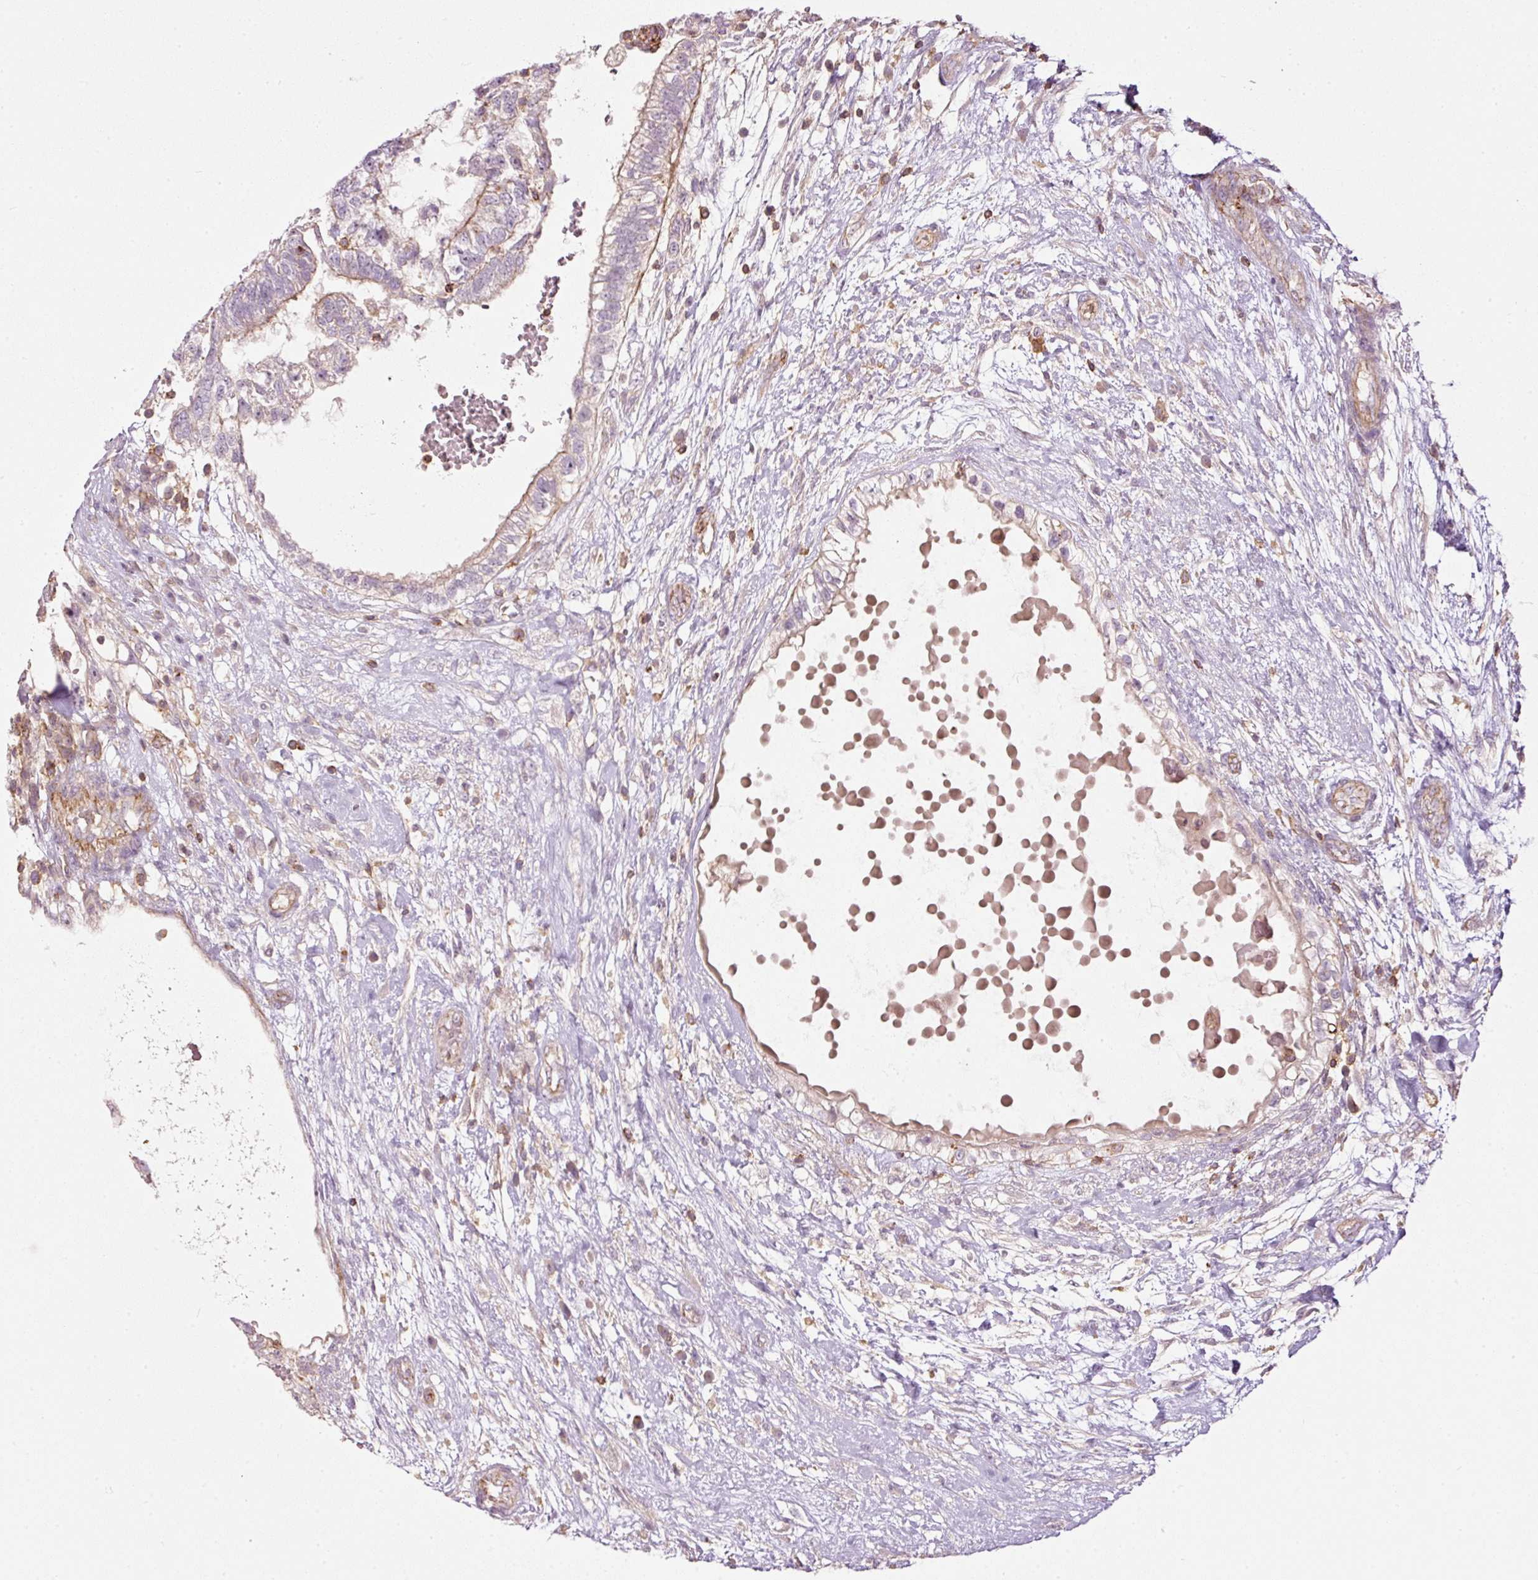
{"staining": {"intensity": "weak", "quantity": "25%-75%", "location": "cytoplasmic/membranous"}, "tissue": "testis cancer", "cell_type": "Tumor cells", "image_type": "cancer", "snomed": [{"axis": "morphology", "description": "Normal tissue, NOS"}, {"axis": "morphology", "description": "Carcinoma, Embryonal, NOS"}, {"axis": "topography", "description": "Testis"}], "caption": "Approximately 25%-75% of tumor cells in testis embryonal carcinoma exhibit weak cytoplasmic/membranous protein positivity as visualized by brown immunohistochemical staining.", "gene": "SIPA1", "patient": {"sex": "male", "age": 32}}